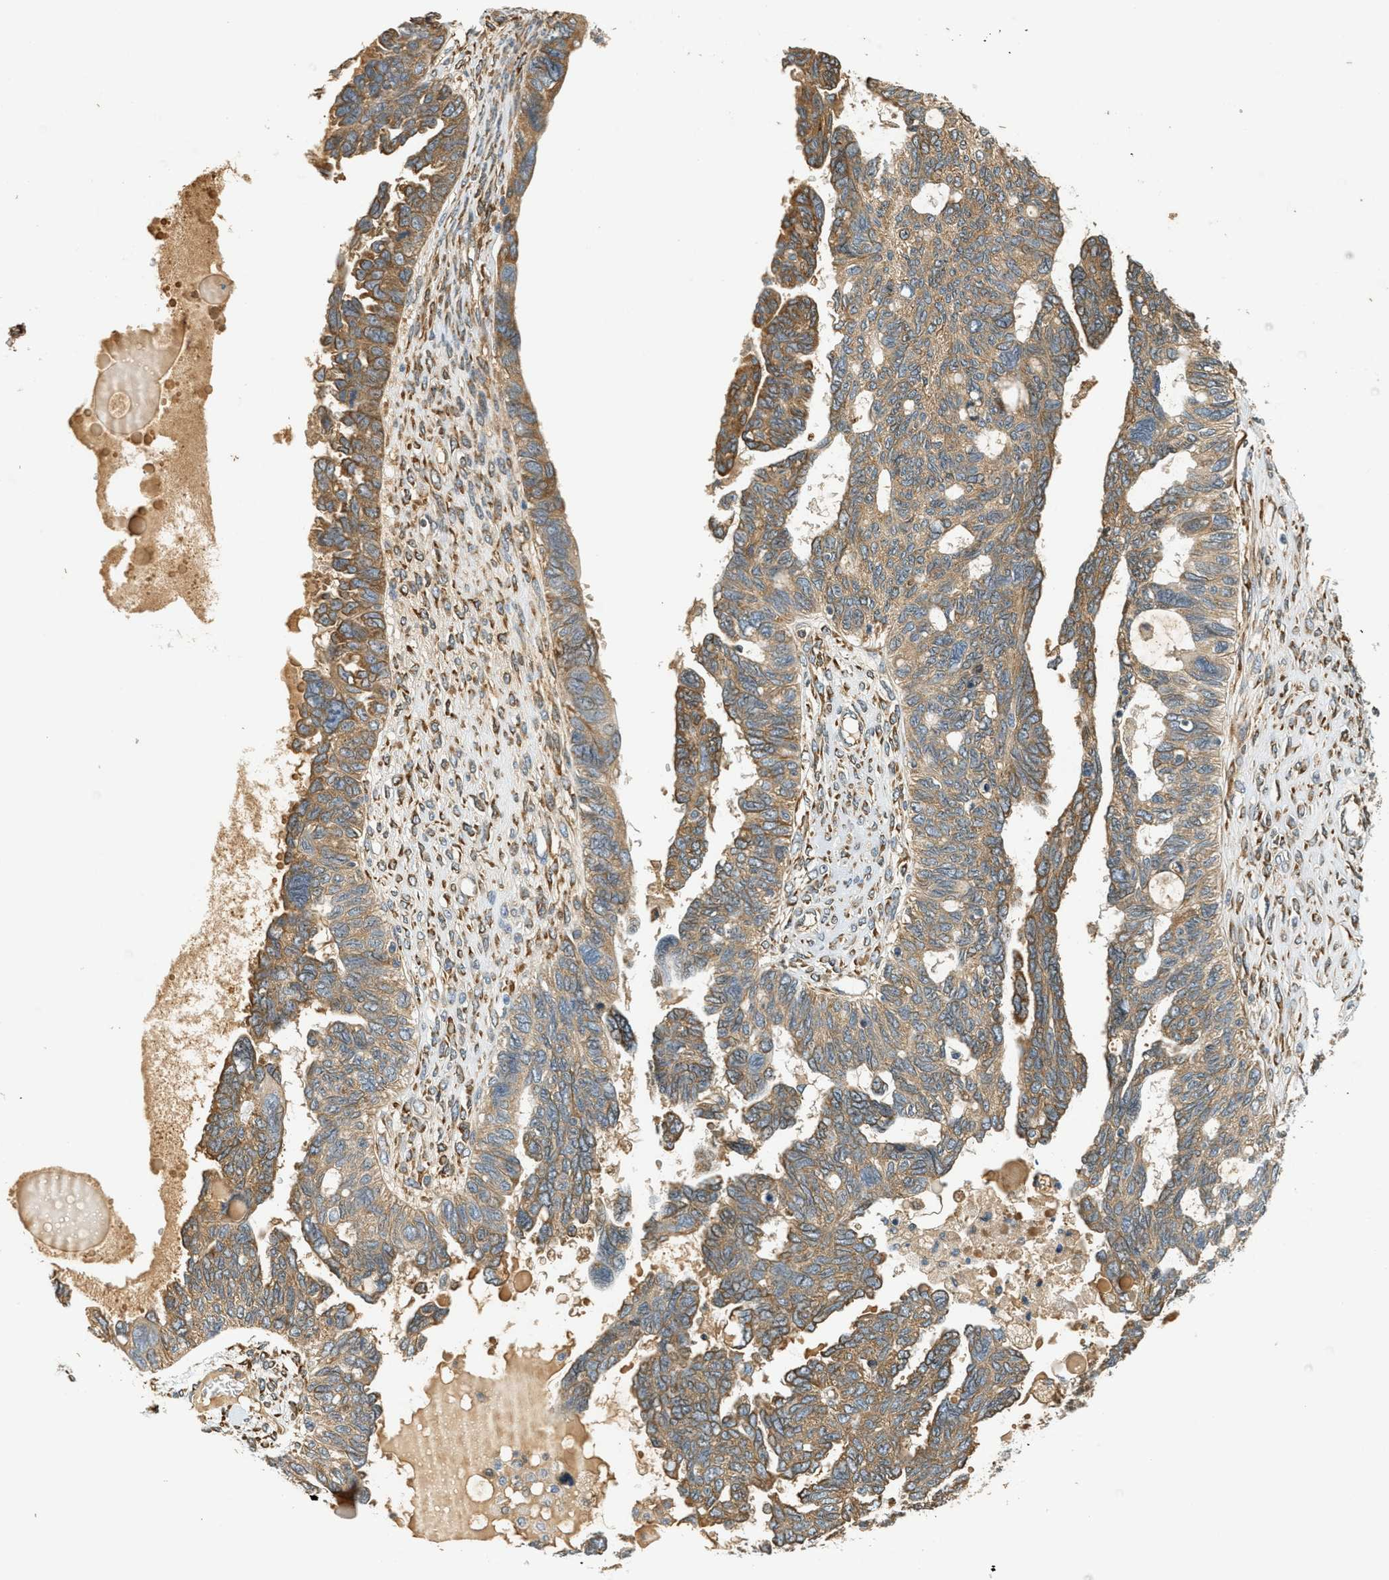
{"staining": {"intensity": "weak", "quantity": ">75%", "location": "cytoplasmic/membranous"}, "tissue": "ovarian cancer", "cell_type": "Tumor cells", "image_type": "cancer", "snomed": [{"axis": "morphology", "description": "Cystadenocarcinoma, serous, NOS"}, {"axis": "topography", "description": "Ovary"}], "caption": "Human ovarian serous cystadenocarcinoma stained with a protein marker shows weak staining in tumor cells.", "gene": "PDK1", "patient": {"sex": "female", "age": 79}}